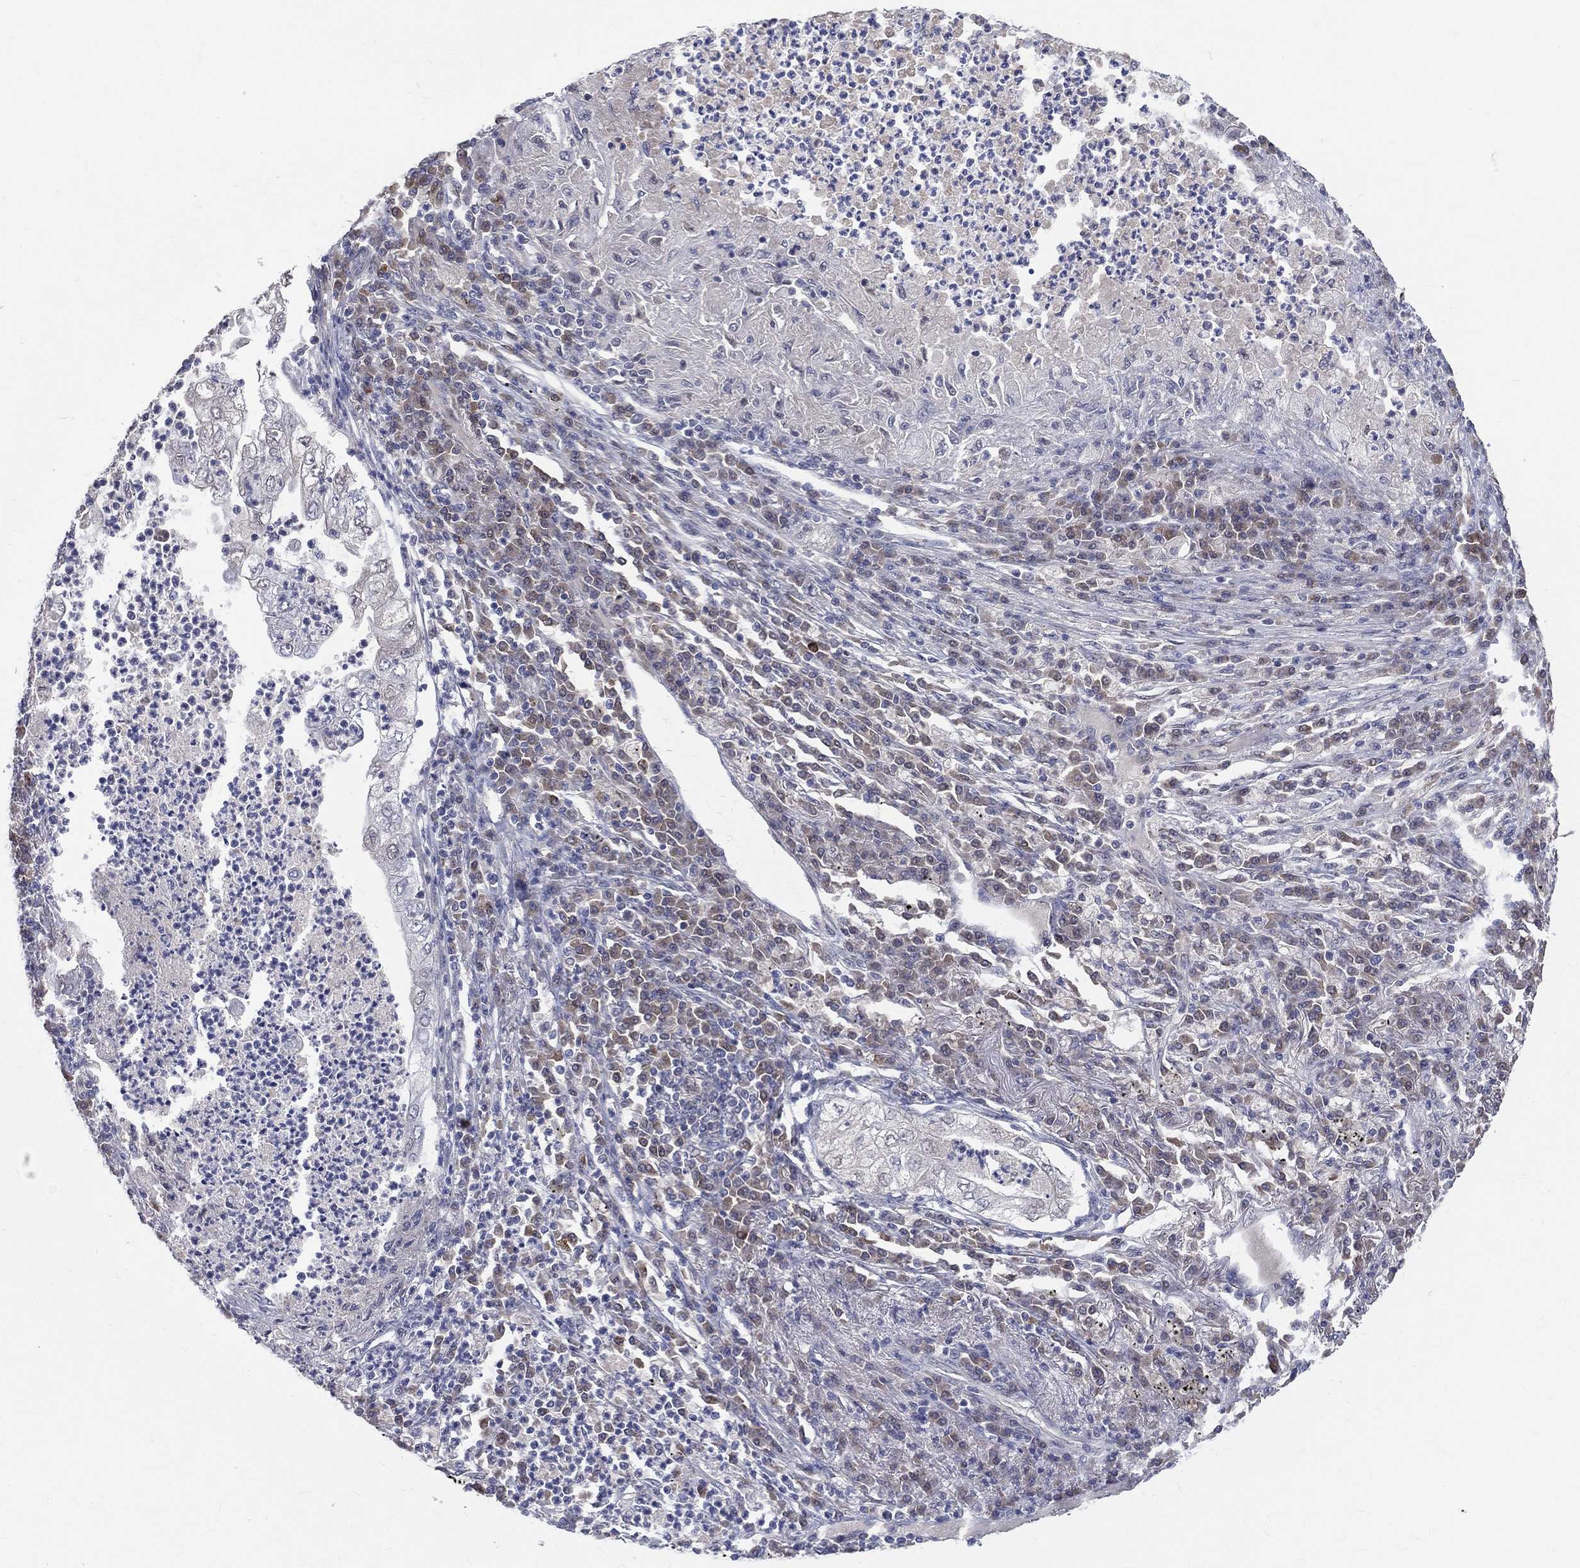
{"staining": {"intensity": "negative", "quantity": "none", "location": "none"}, "tissue": "lung cancer", "cell_type": "Tumor cells", "image_type": "cancer", "snomed": [{"axis": "morphology", "description": "Adenocarcinoma, NOS"}, {"axis": "topography", "description": "Lung"}], "caption": "A micrograph of human lung adenocarcinoma is negative for staining in tumor cells. (DAB immunohistochemistry (IHC), high magnification).", "gene": "DLG4", "patient": {"sex": "female", "age": 73}}